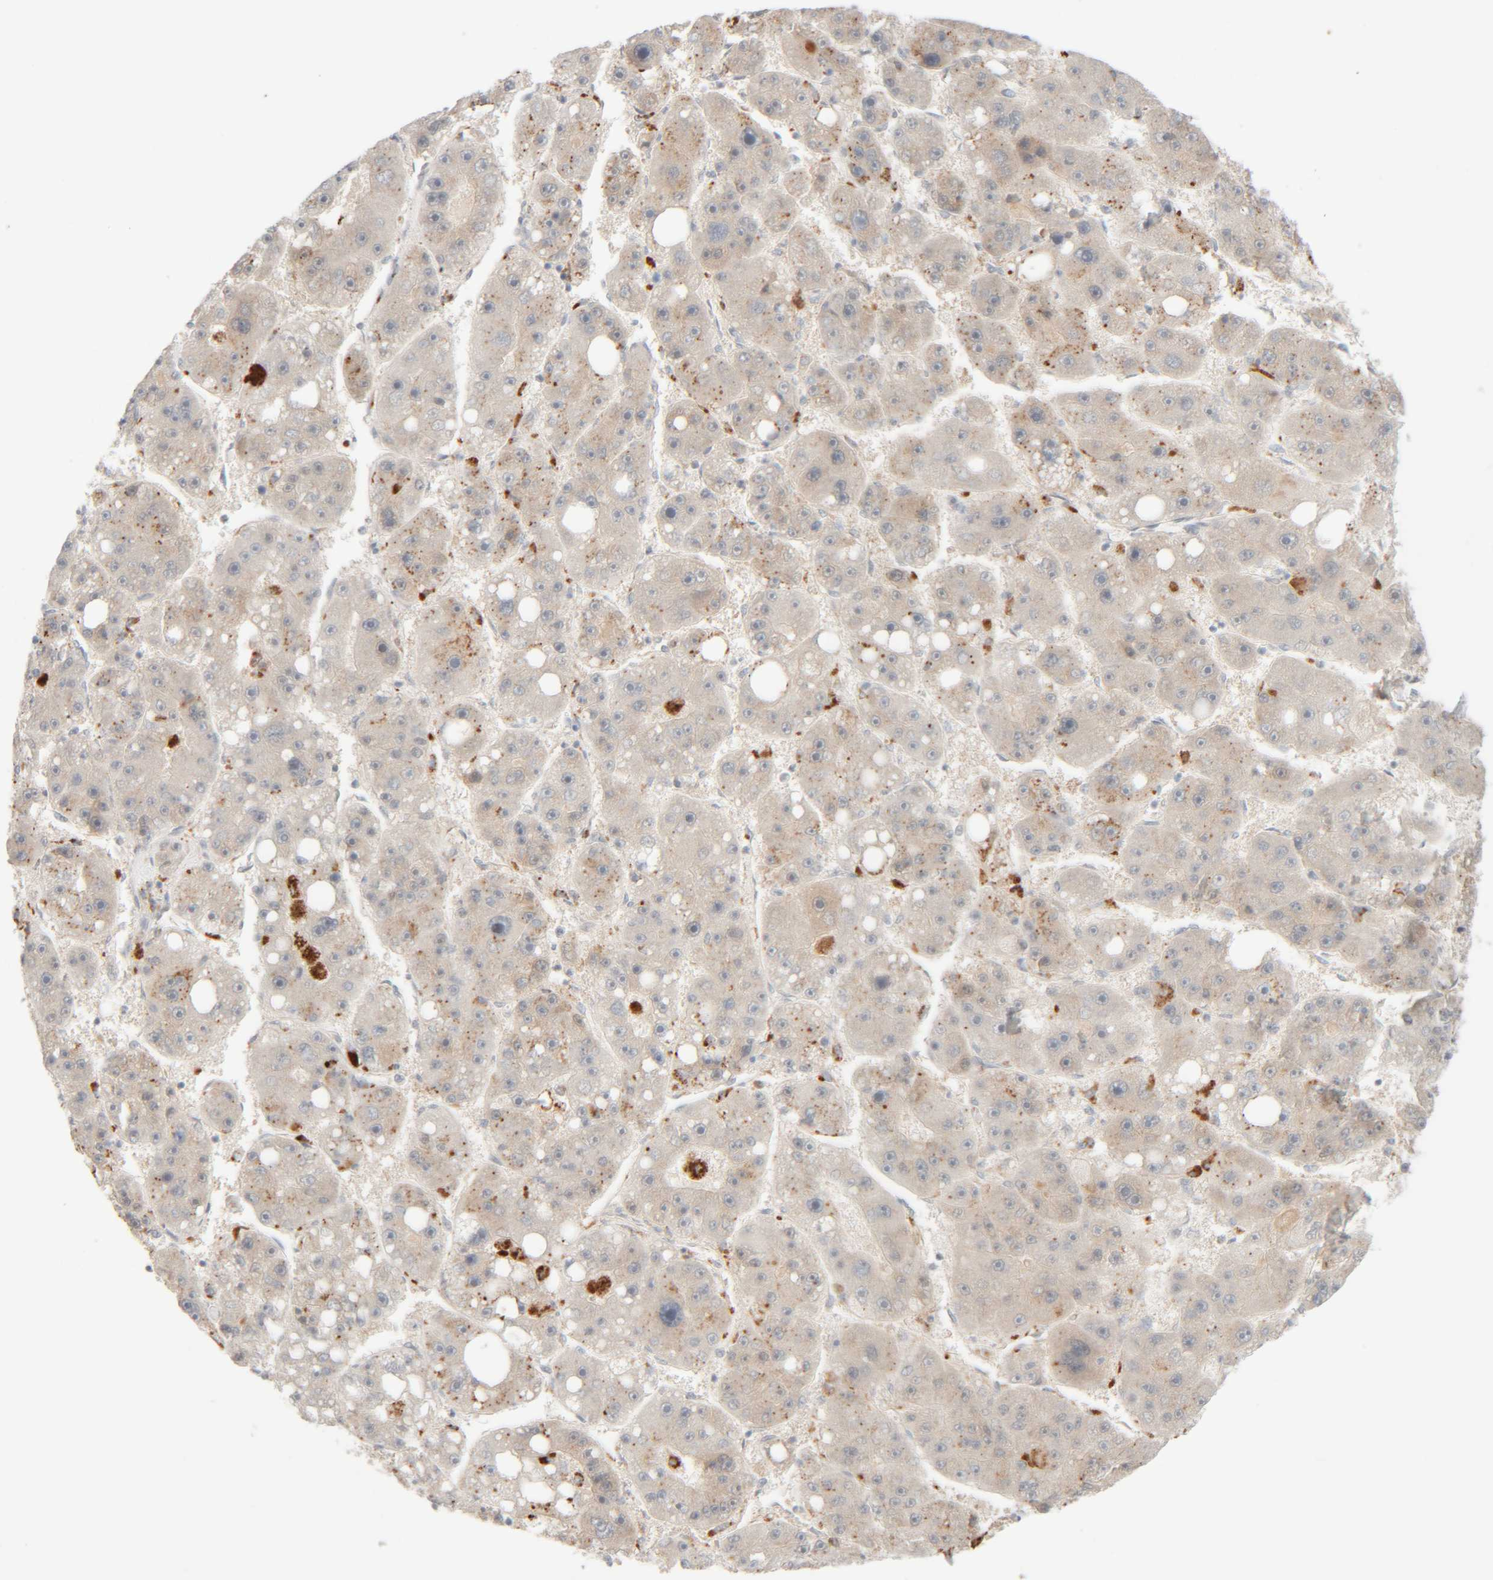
{"staining": {"intensity": "negative", "quantity": "none", "location": "none"}, "tissue": "liver cancer", "cell_type": "Tumor cells", "image_type": "cancer", "snomed": [{"axis": "morphology", "description": "Carcinoma, Hepatocellular, NOS"}, {"axis": "topography", "description": "Liver"}], "caption": "Liver hepatocellular carcinoma was stained to show a protein in brown. There is no significant expression in tumor cells.", "gene": "CHKA", "patient": {"sex": "female", "age": 61}}